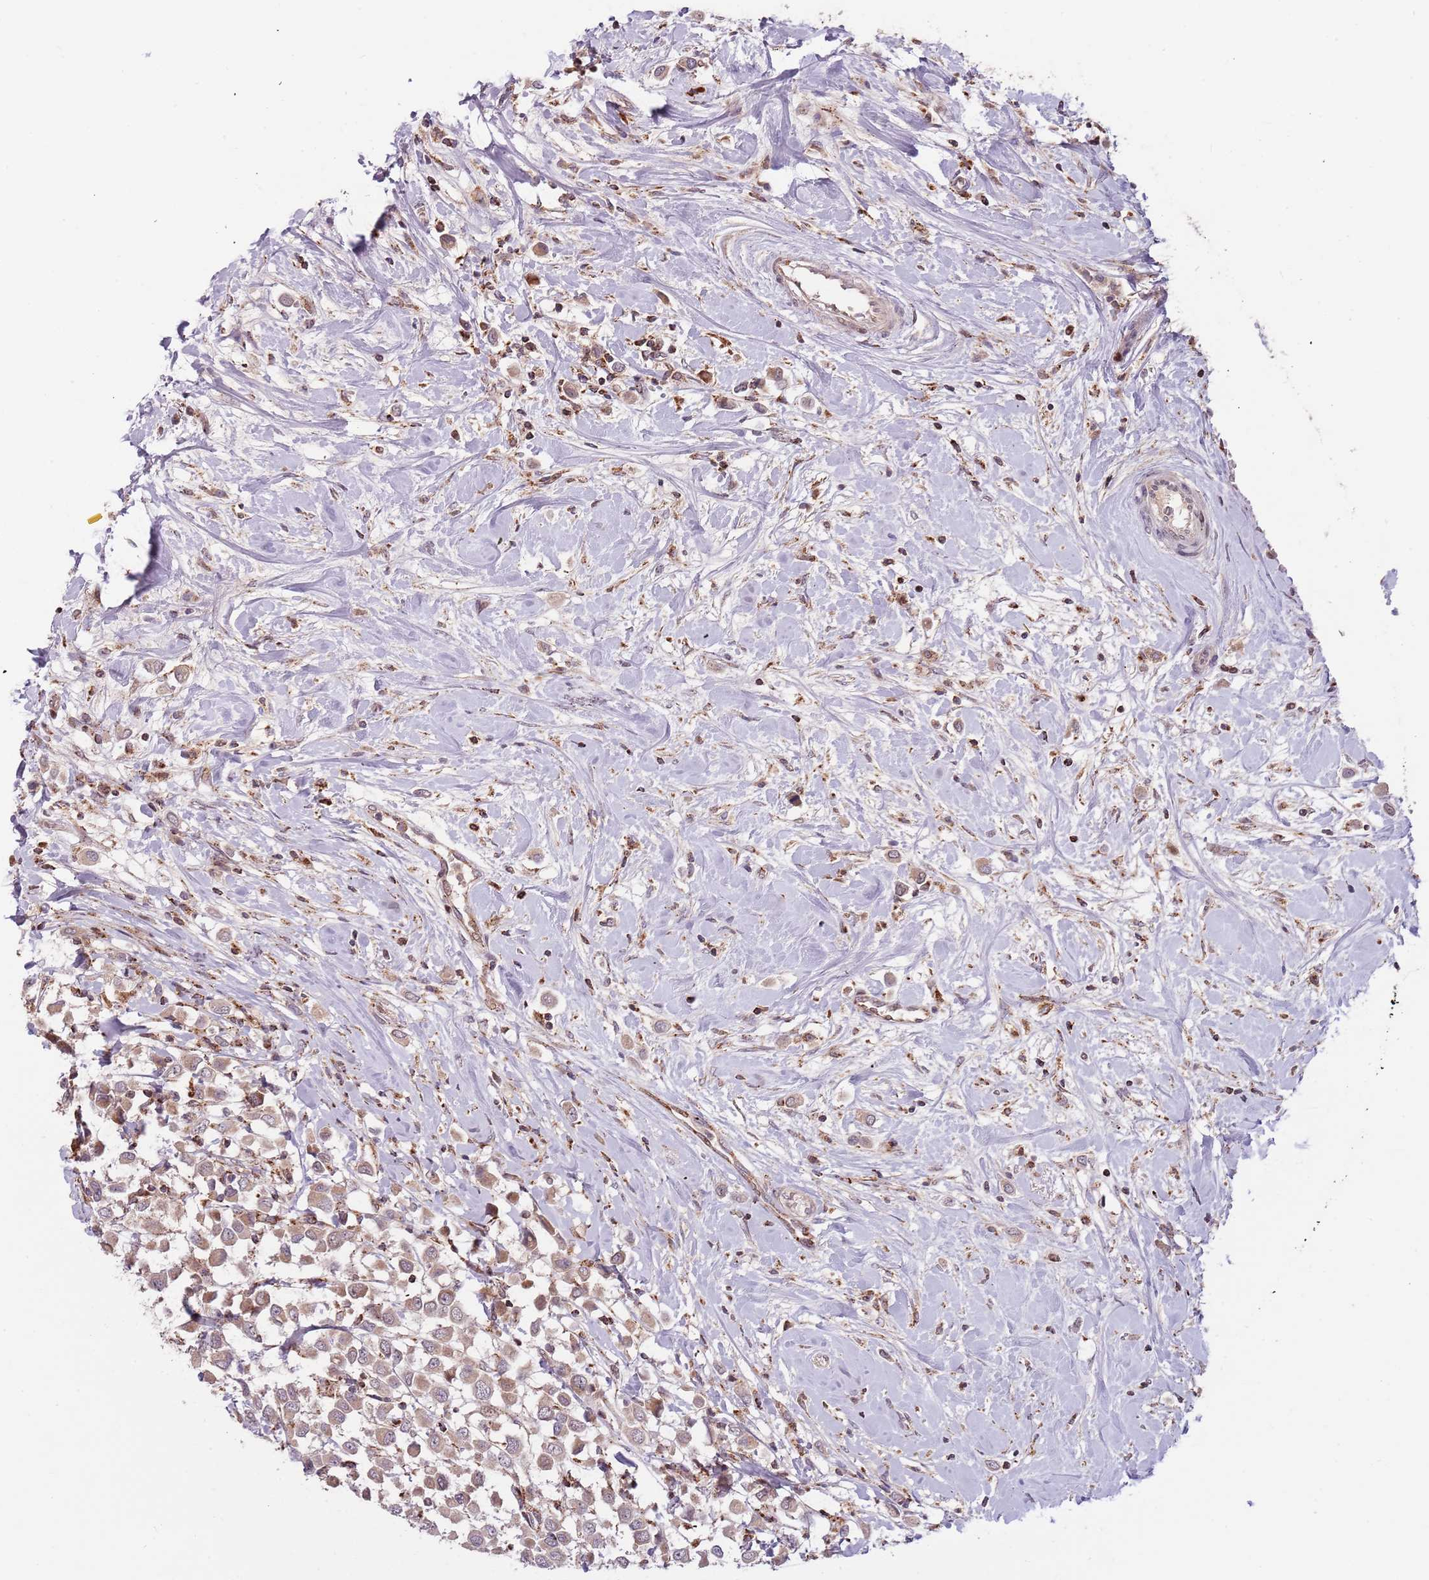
{"staining": {"intensity": "weak", "quantity": ">75%", "location": "cytoplasmic/membranous"}, "tissue": "breast cancer", "cell_type": "Tumor cells", "image_type": "cancer", "snomed": [{"axis": "morphology", "description": "Duct carcinoma"}, {"axis": "topography", "description": "Breast"}], "caption": "This is an image of immunohistochemistry staining of breast cancer (intraductal carcinoma), which shows weak staining in the cytoplasmic/membranous of tumor cells.", "gene": "ULK3", "patient": {"sex": "female", "age": 61}}